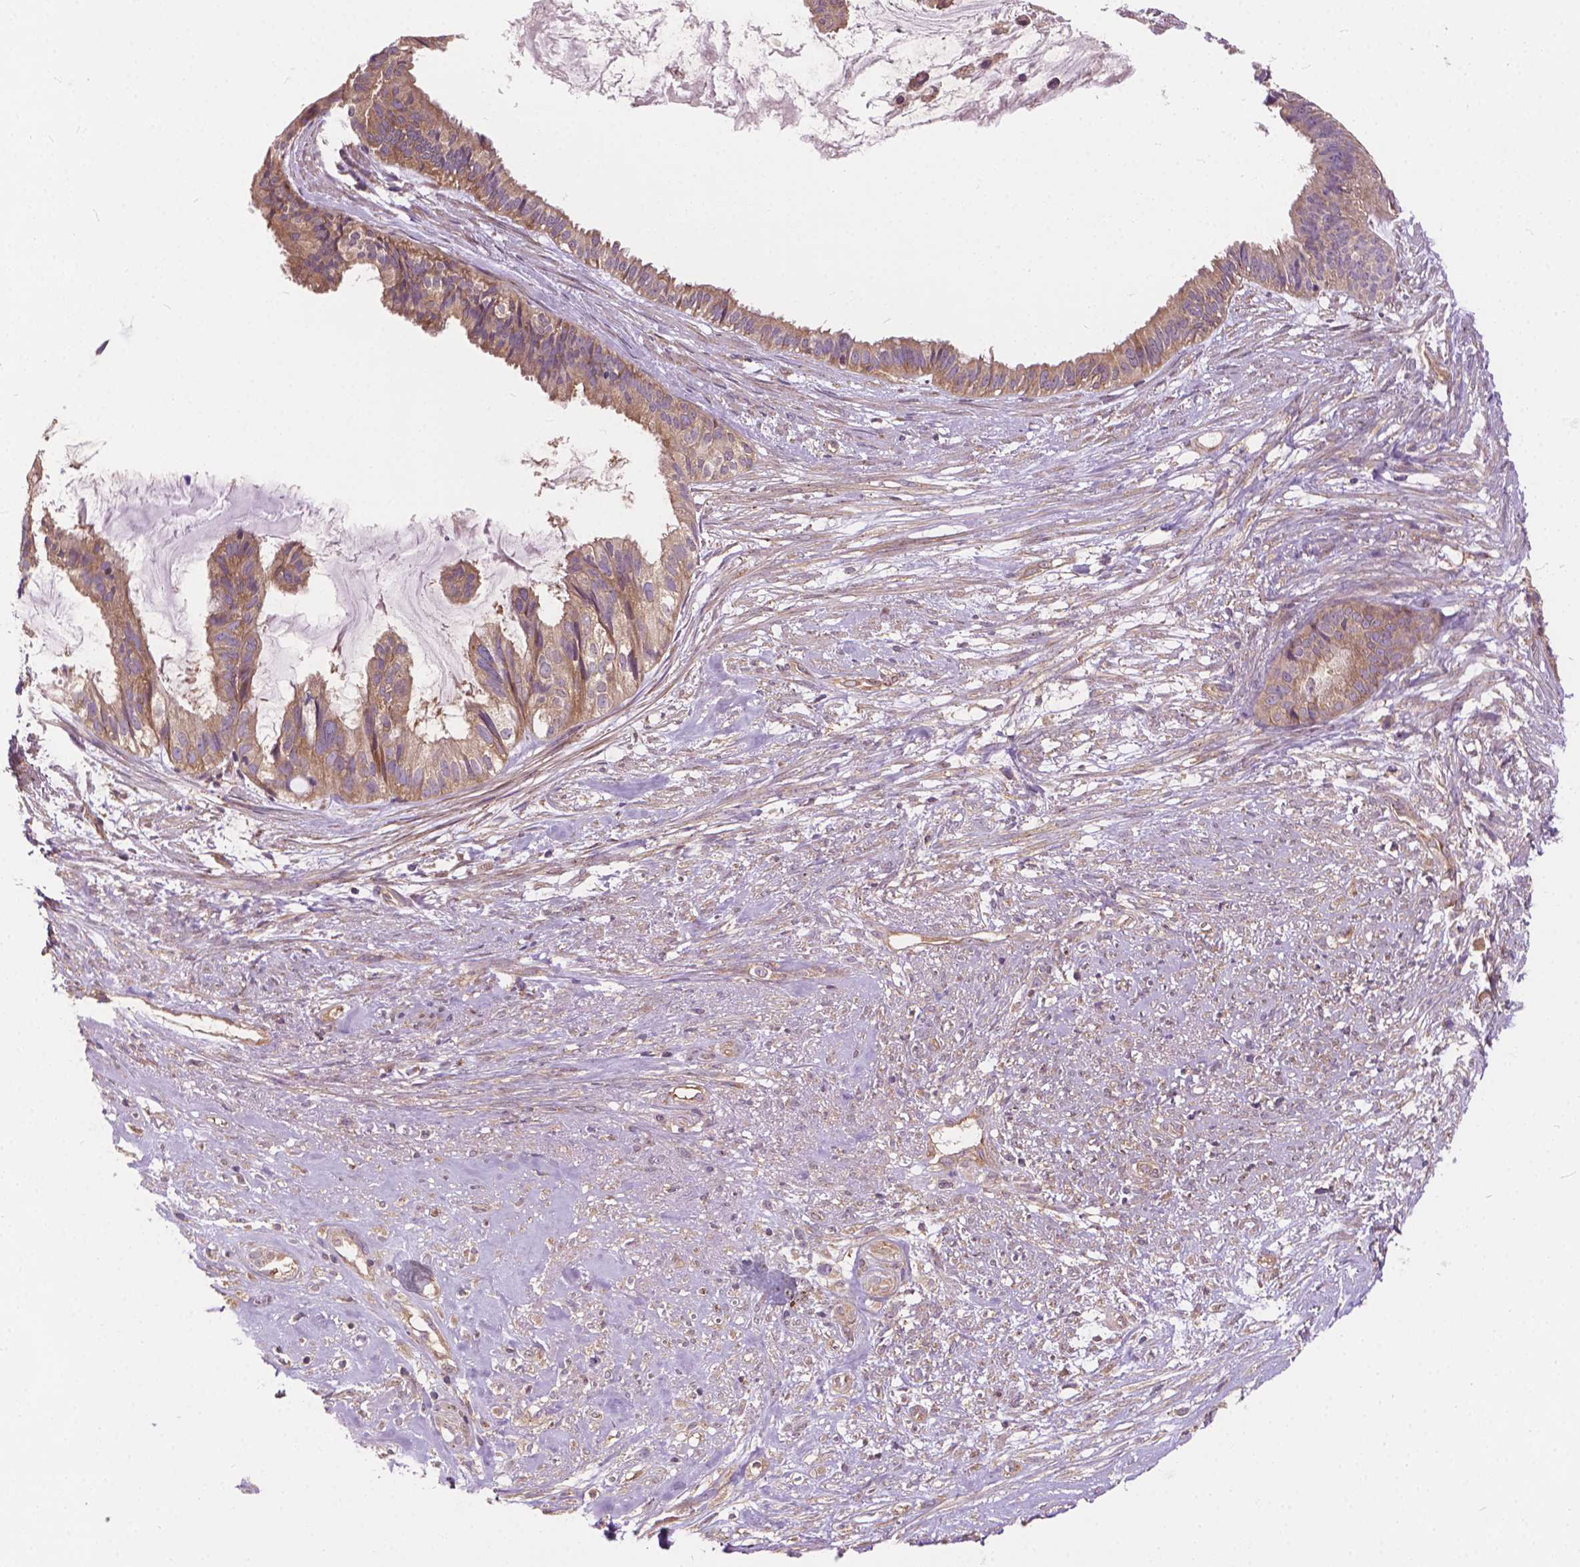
{"staining": {"intensity": "weak", "quantity": ">75%", "location": "cytoplasmic/membranous"}, "tissue": "endometrial cancer", "cell_type": "Tumor cells", "image_type": "cancer", "snomed": [{"axis": "morphology", "description": "Adenocarcinoma, NOS"}, {"axis": "topography", "description": "Endometrium"}], "caption": "High-power microscopy captured an immunohistochemistry image of endometrial cancer, revealing weak cytoplasmic/membranous staining in about >75% of tumor cells.", "gene": "MZT1", "patient": {"sex": "female", "age": 86}}